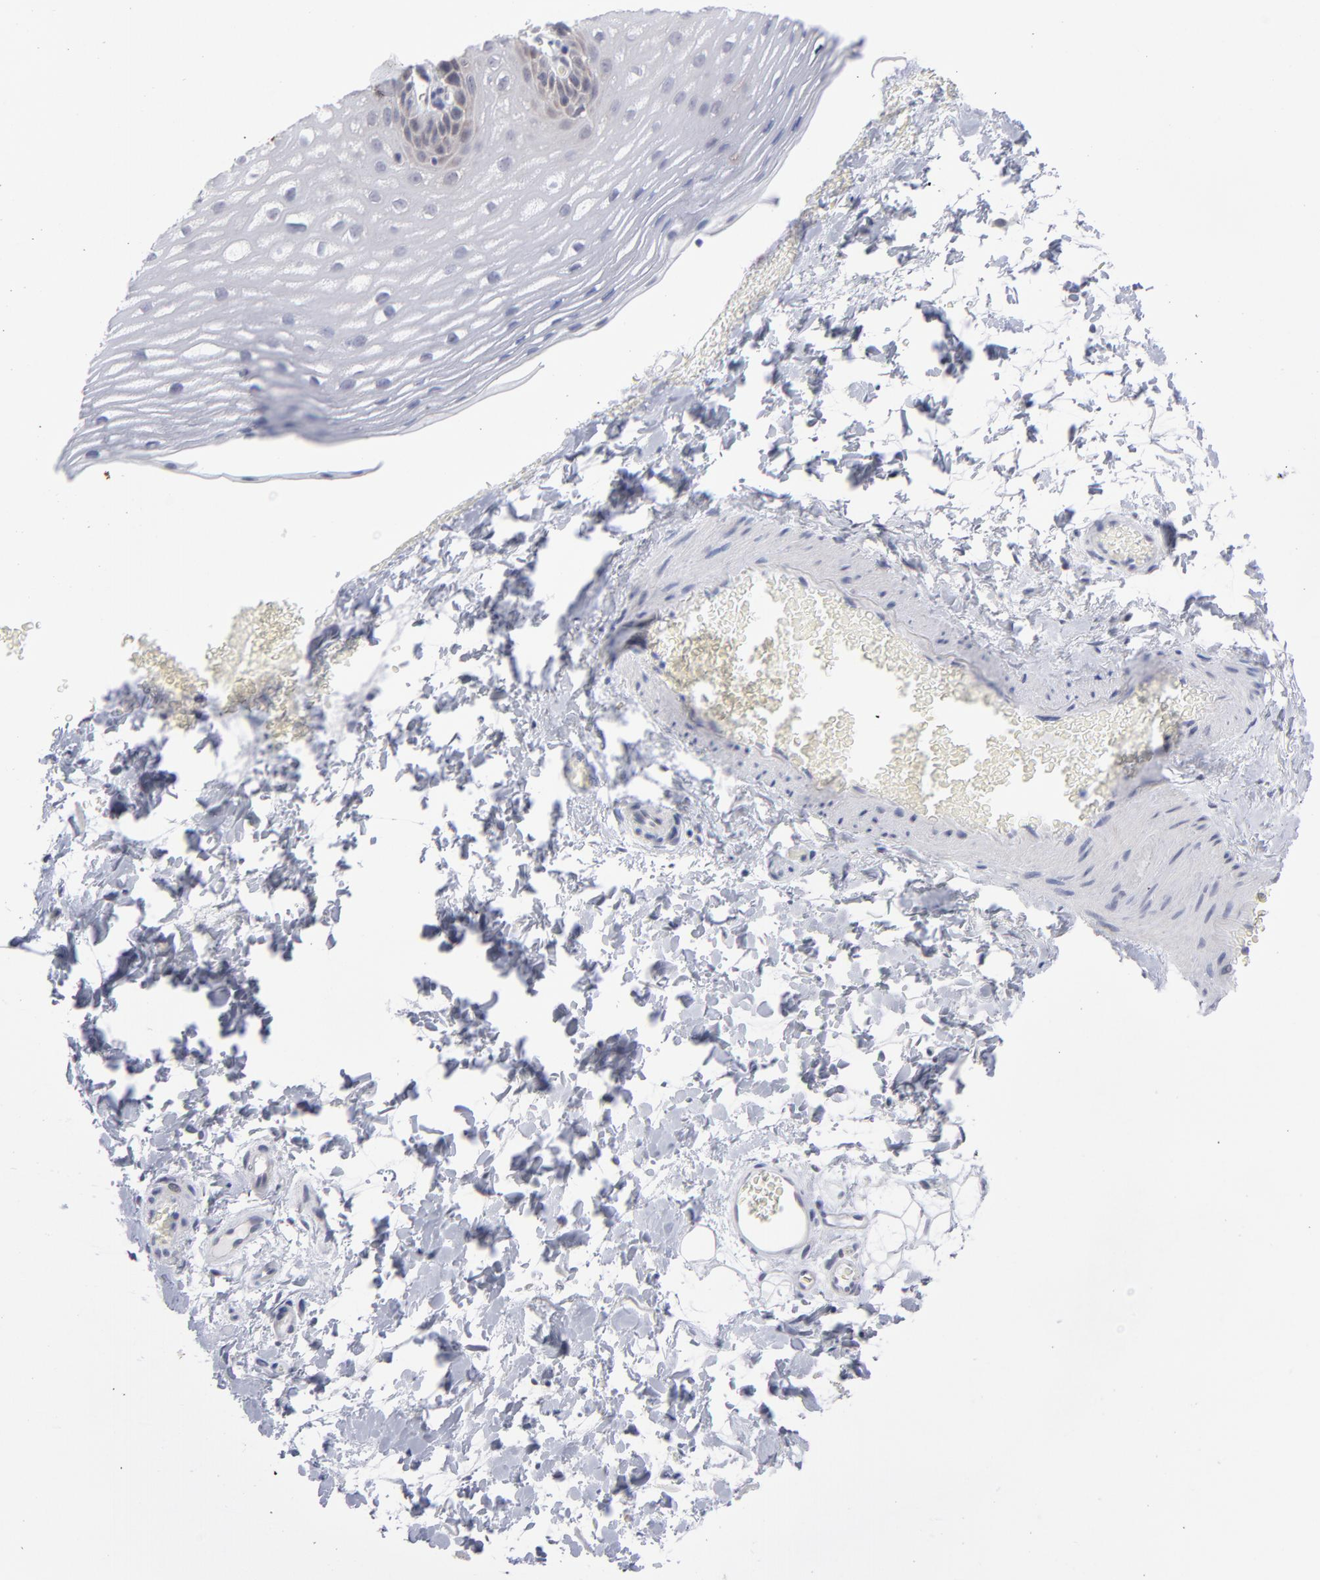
{"staining": {"intensity": "negative", "quantity": "none", "location": "none"}, "tissue": "esophagus", "cell_type": "Squamous epithelial cells", "image_type": "normal", "snomed": [{"axis": "morphology", "description": "Normal tissue, NOS"}, {"axis": "topography", "description": "Esophagus"}], "caption": "Squamous epithelial cells show no significant protein expression in benign esophagus. The staining is performed using DAB brown chromogen with nuclei counter-stained in using hematoxylin.", "gene": "RPS24", "patient": {"sex": "female", "age": 70}}